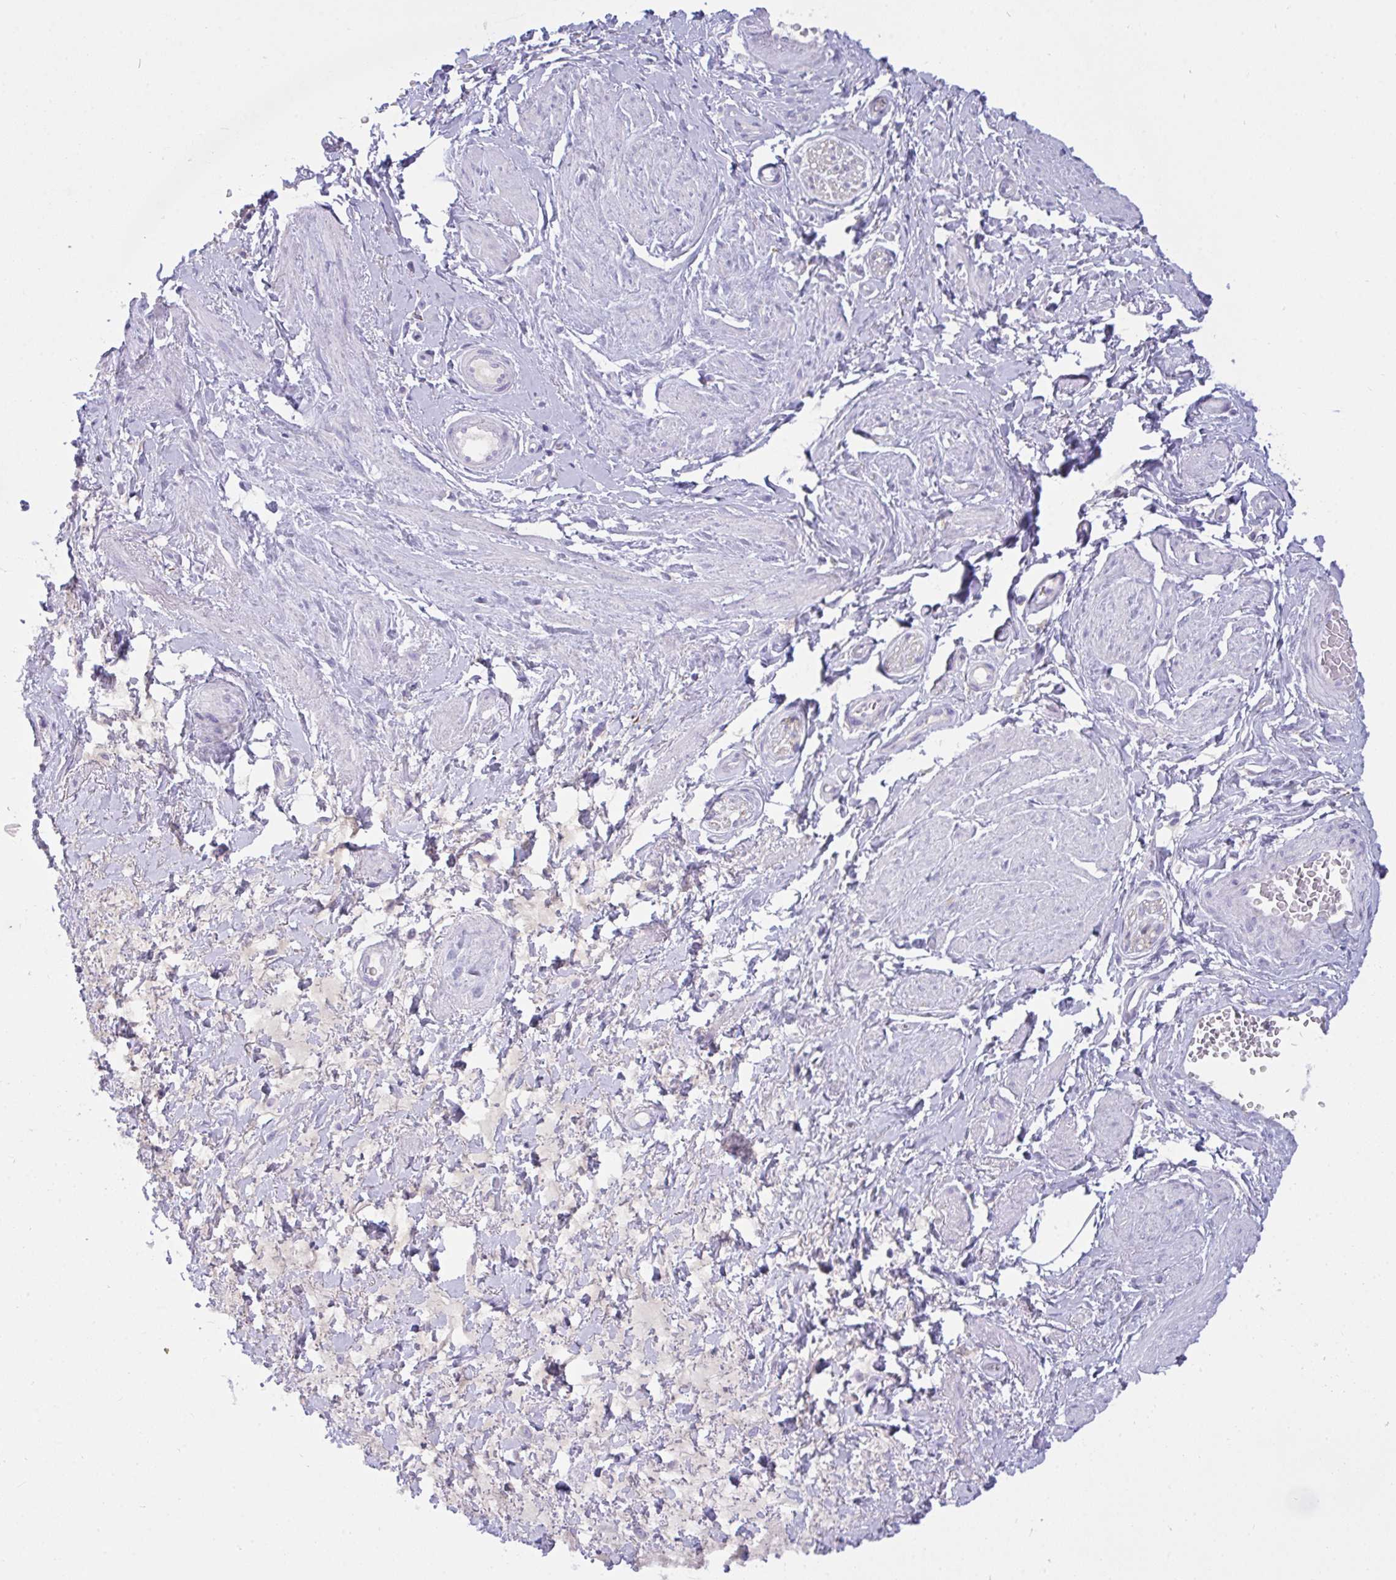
{"staining": {"intensity": "negative", "quantity": "none", "location": "none"}, "tissue": "adipose tissue", "cell_type": "Adipocytes", "image_type": "normal", "snomed": [{"axis": "morphology", "description": "Normal tissue, NOS"}, {"axis": "topography", "description": "Vagina"}, {"axis": "topography", "description": "Peripheral nerve tissue"}], "caption": "Adipocytes show no significant protein expression in benign adipose tissue.", "gene": "SEMA6B", "patient": {"sex": "female", "age": 71}}